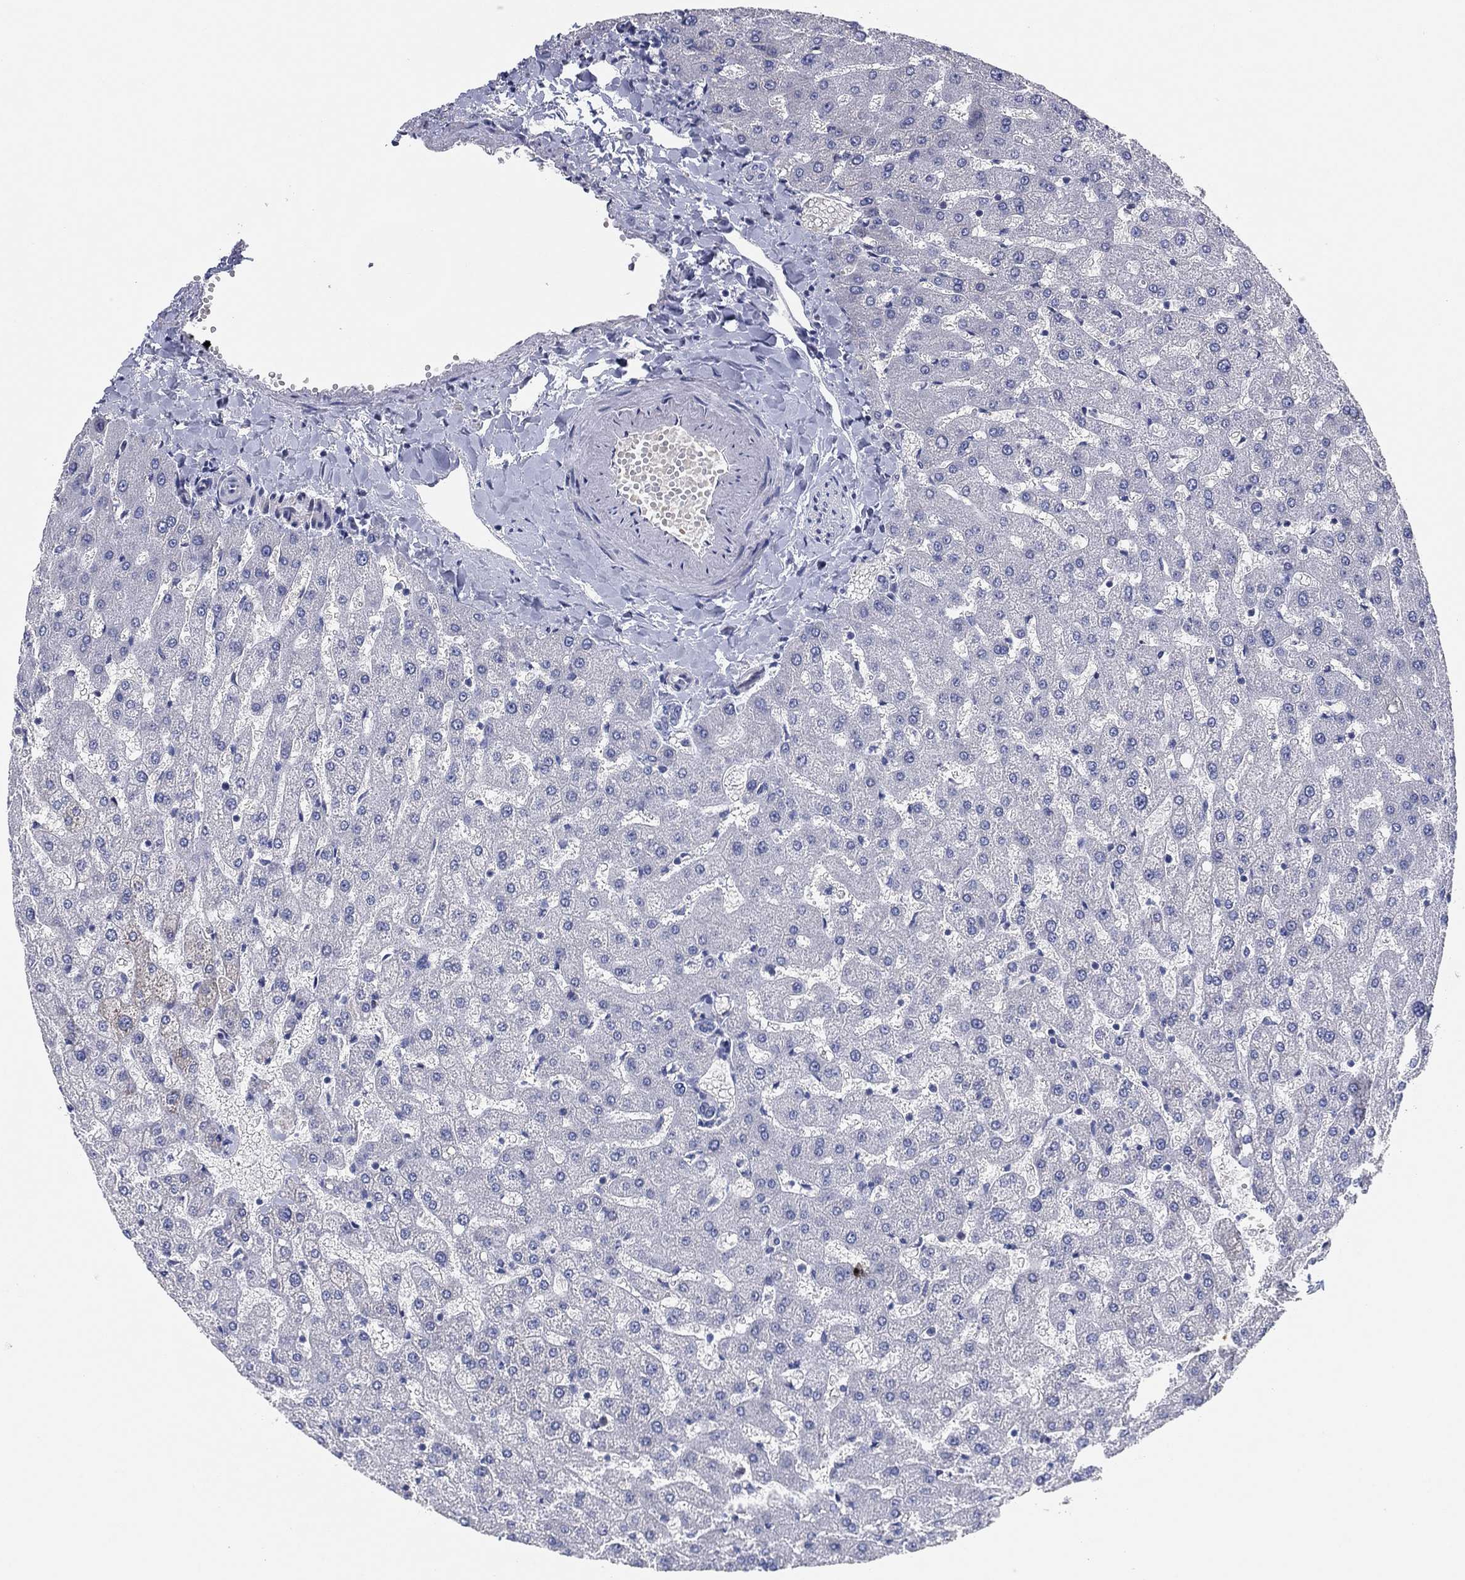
{"staining": {"intensity": "negative", "quantity": "none", "location": "none"}, "tissue": "liver", "cell_type": "Cholangiocytes", "image_type": "normal", "snomed": [{"axis": "morphology", "description": "Normal tissue, NOS"}, {"axis": "topography", "description": "Liver"}], "caption": "Immunohistochemistry micrograph of benign human liver stained for a protein (brown), which shows no positivity in cholangiocytes.", "gene": "HEATR4", "patient": {"sex": "female", "age": 50}}